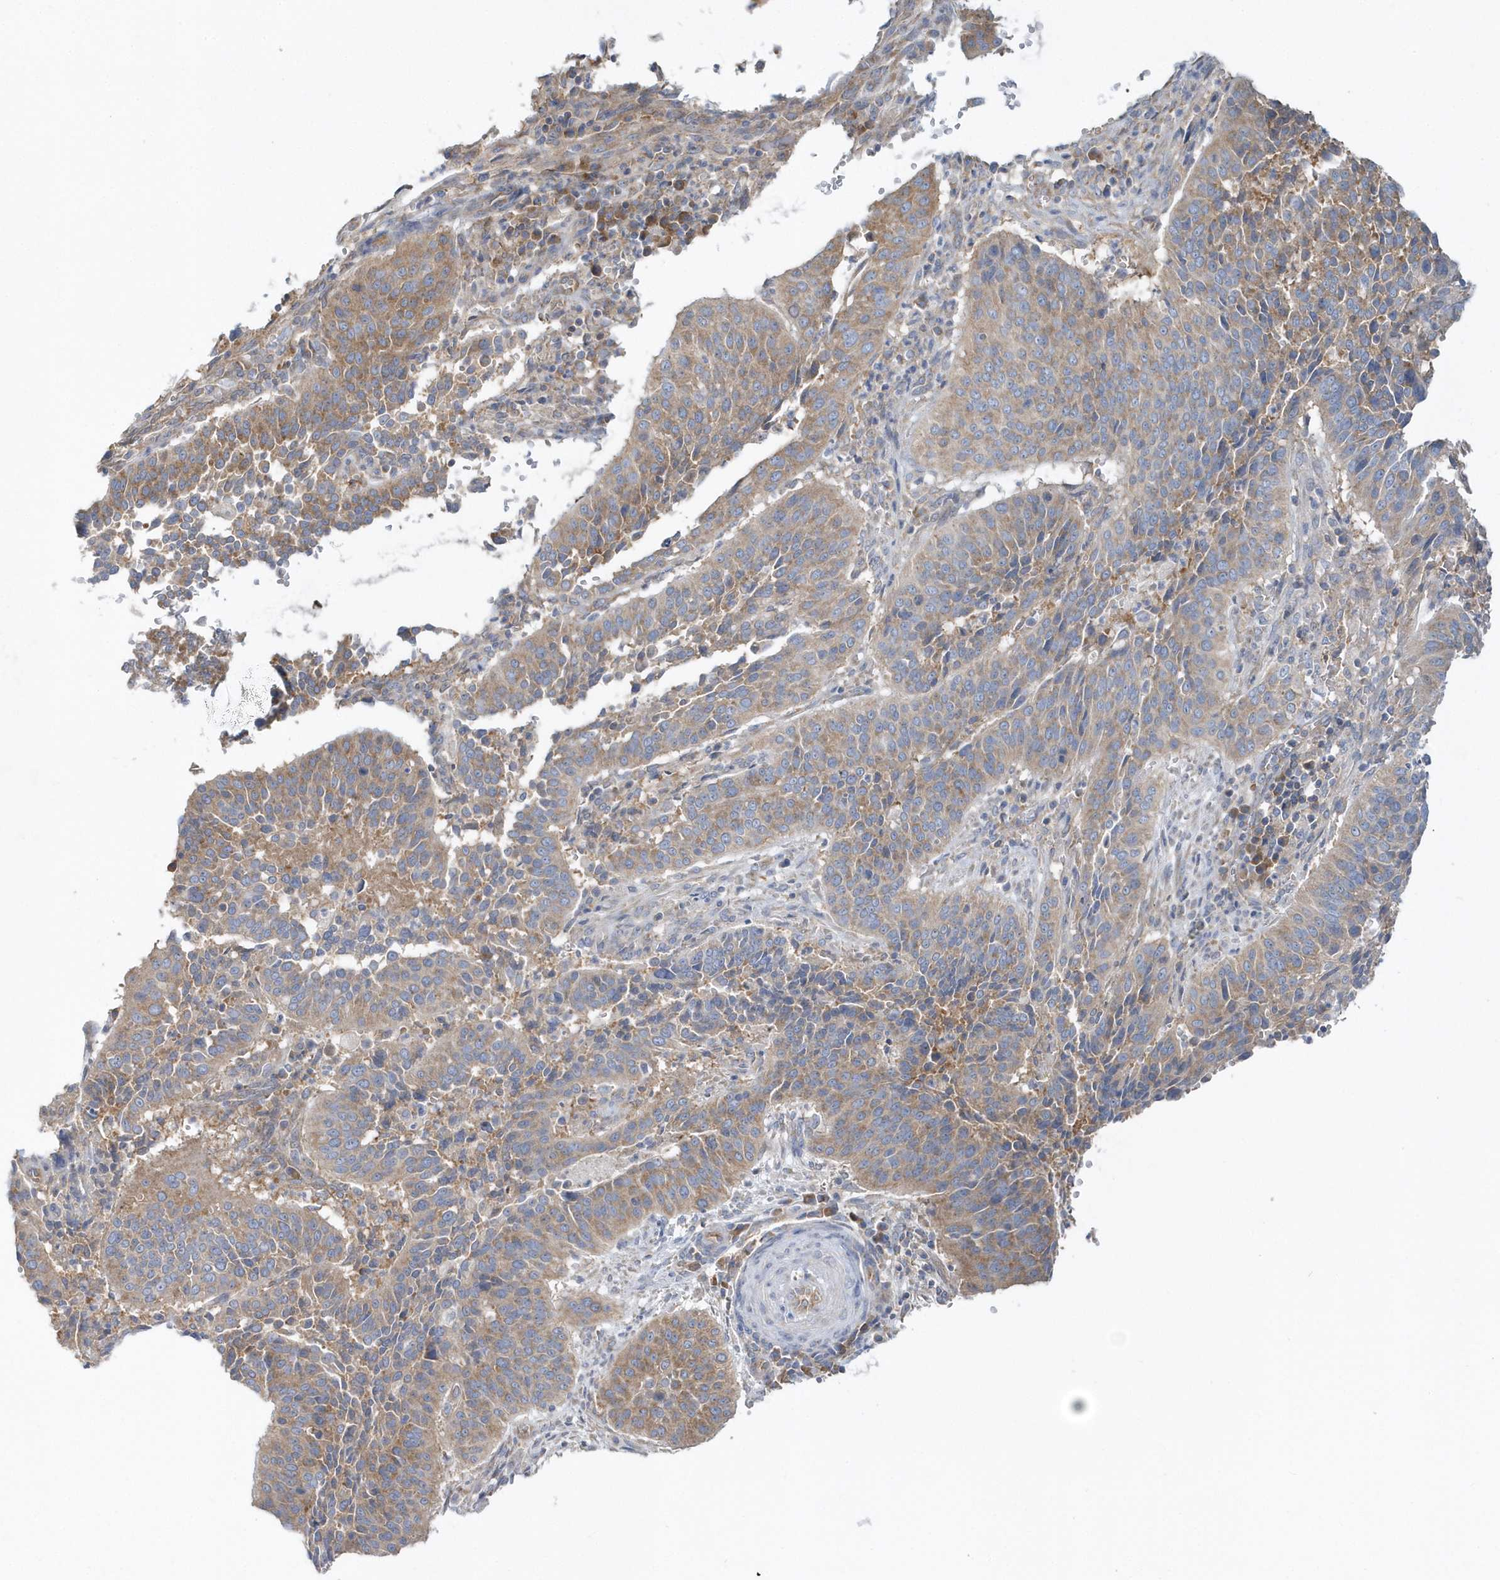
{"staining": {"intensity": "weak", "quantity": ">75%", "location": "cytoplasmic/membranous"}, "tissue": "cervical cancer", "cell_type": "Tumor cells", "image_type": "cancer", "snomed": [{"axis": "morphology", "description": "Normal tissue, NOS"}, {"axis": "morphology", "description": "Squamous cell carcinoma, NOS"}, {"axis": "topography", "description": "Cervix"}], "caption": "Cervical cancer (squamous cell carcinoma) was stained to show a protein in brown. There is low levels of weak cytoplasmic/membranous expression in approximately >75% of tumor cells.", "gene": "EIF3C", "patient": {"sex": "female", "age": 39}}